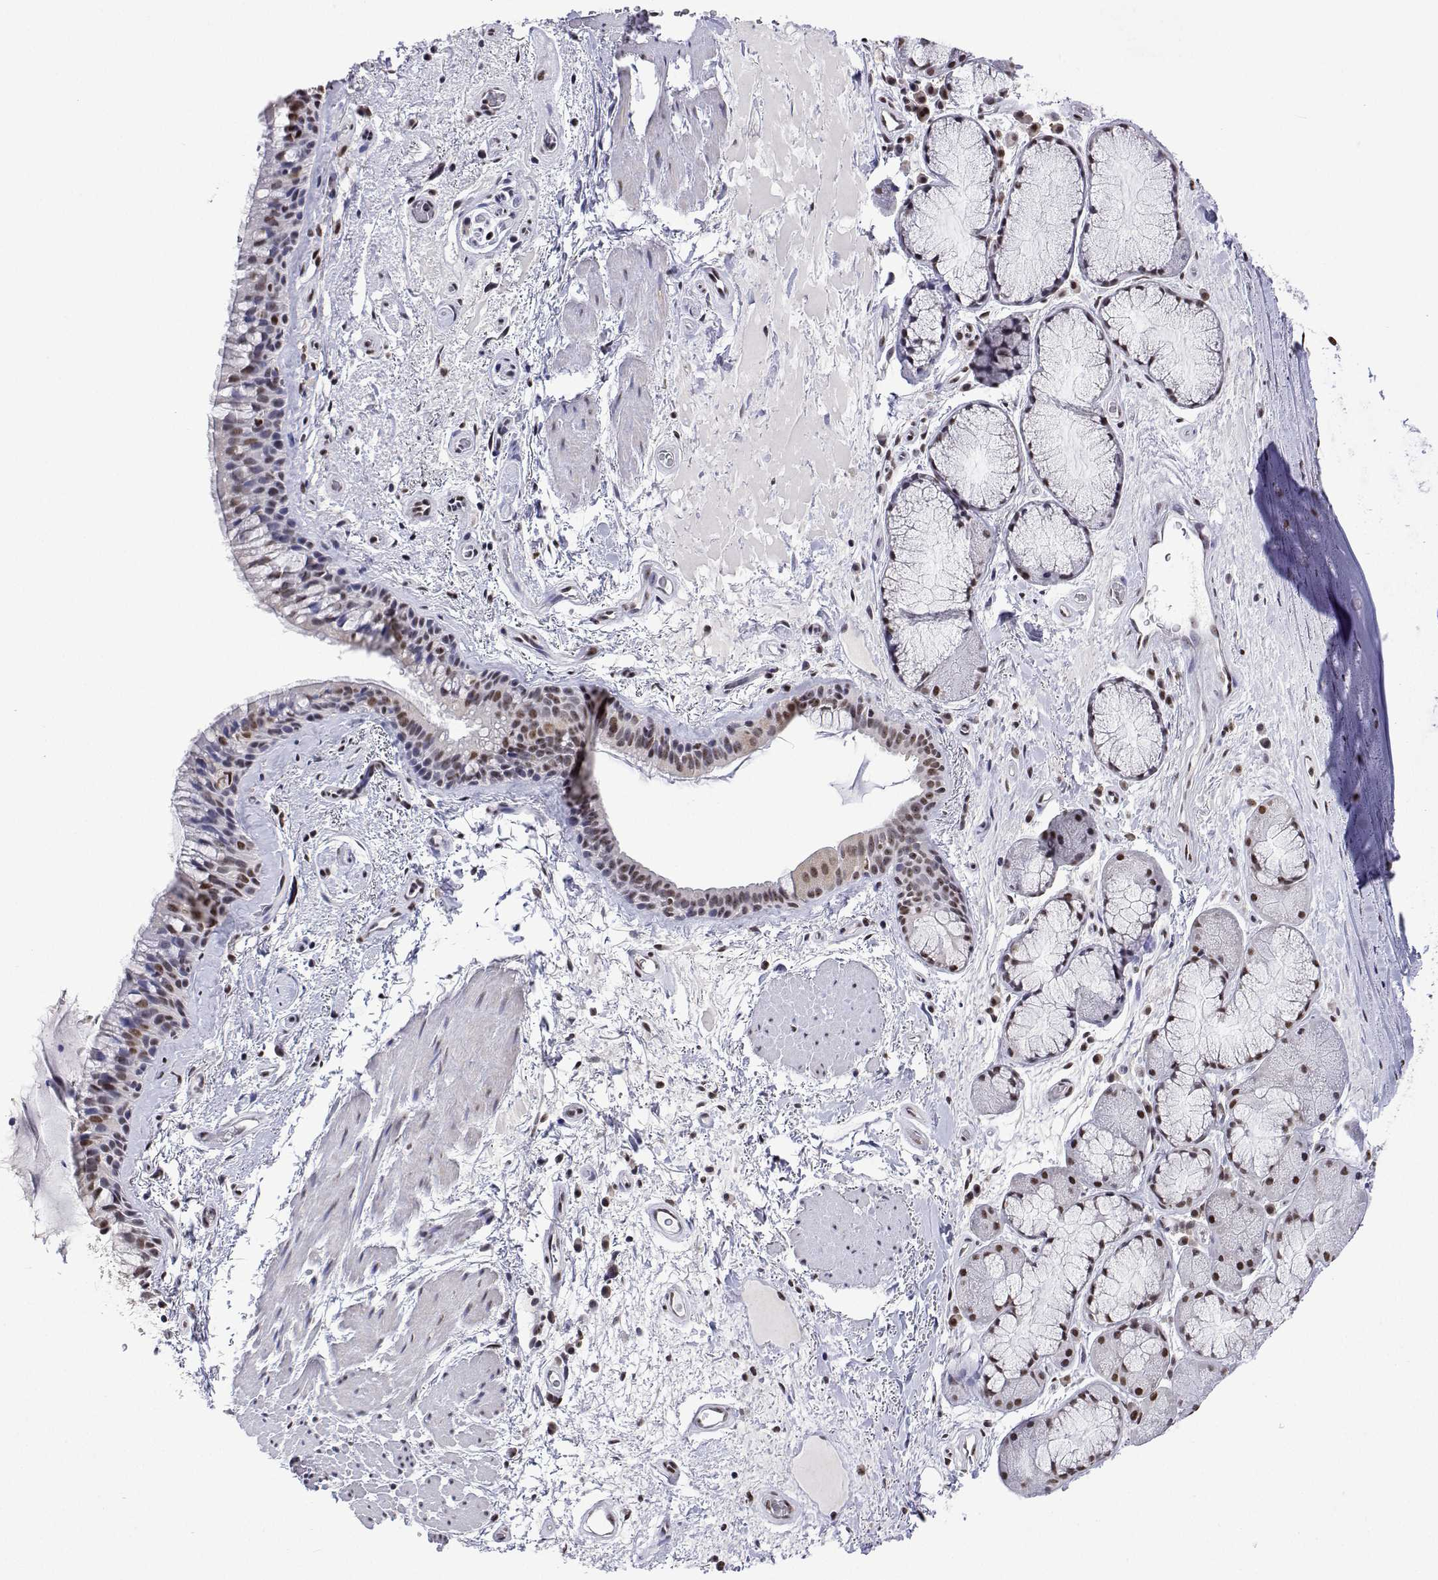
{"staining": {"intensity": "moderate", "quantity": "25%-75%", "location": "nuclear"}, "tissue": "bronchus", "cell_type": "Respiratory epithelial cells", "image_type": "normal", "snomed": [{"axis": "morphology", "description": "Normal tissue, NOS"}, {"axis": "topography", "description": "Bronchus"}], "caption": "Immunohistochemistry (IHC) image of normal bronchus stained for a protein (brown), which reveals medium levels of moderate nuclear positivity in approximately 25%-75% of respiratory epithelial cells.", "gene": "ADAR", "patient": {"sex": "male", "age": 48}}